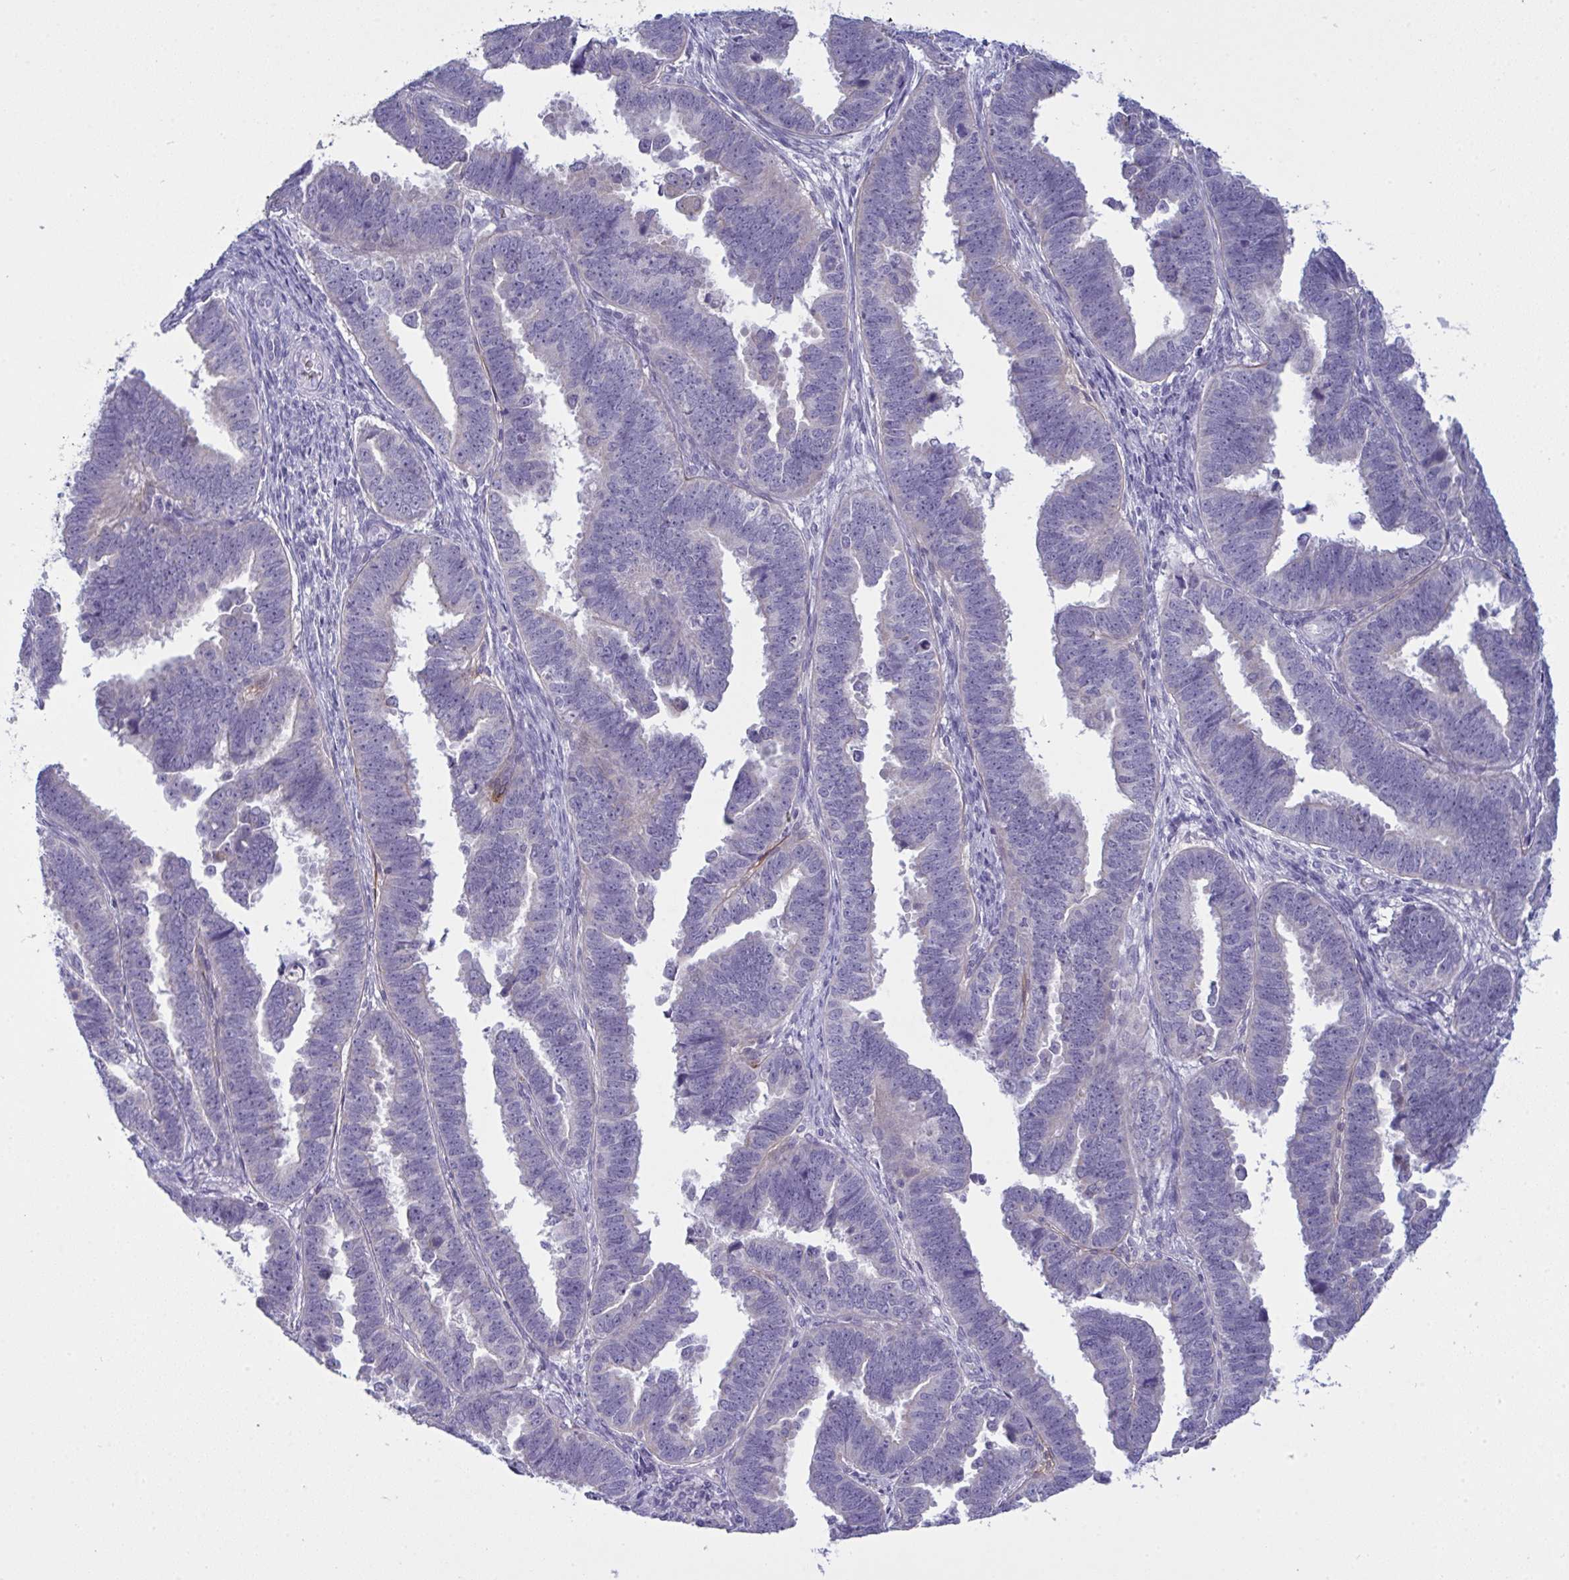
{"staining": {"intensity": "negative", "quantity": "none", "location": "none"}, "tissue": "endometrial cancer", "cell_type": "Tumor cells", "image_type": "cancer", "snomed": [{"axis": "morphology", "description": "Adenocarcinoma, NOS"}, {"axis": "topography", "description": "Endometrium"}], "caption": "This is a micrograph of immunohistochemistry (IHC) staining of endometrial cancer, which shows no expression in tumor cells.", "gene": "TENT5D", "patient": {"sex": "female", "age": 75}}